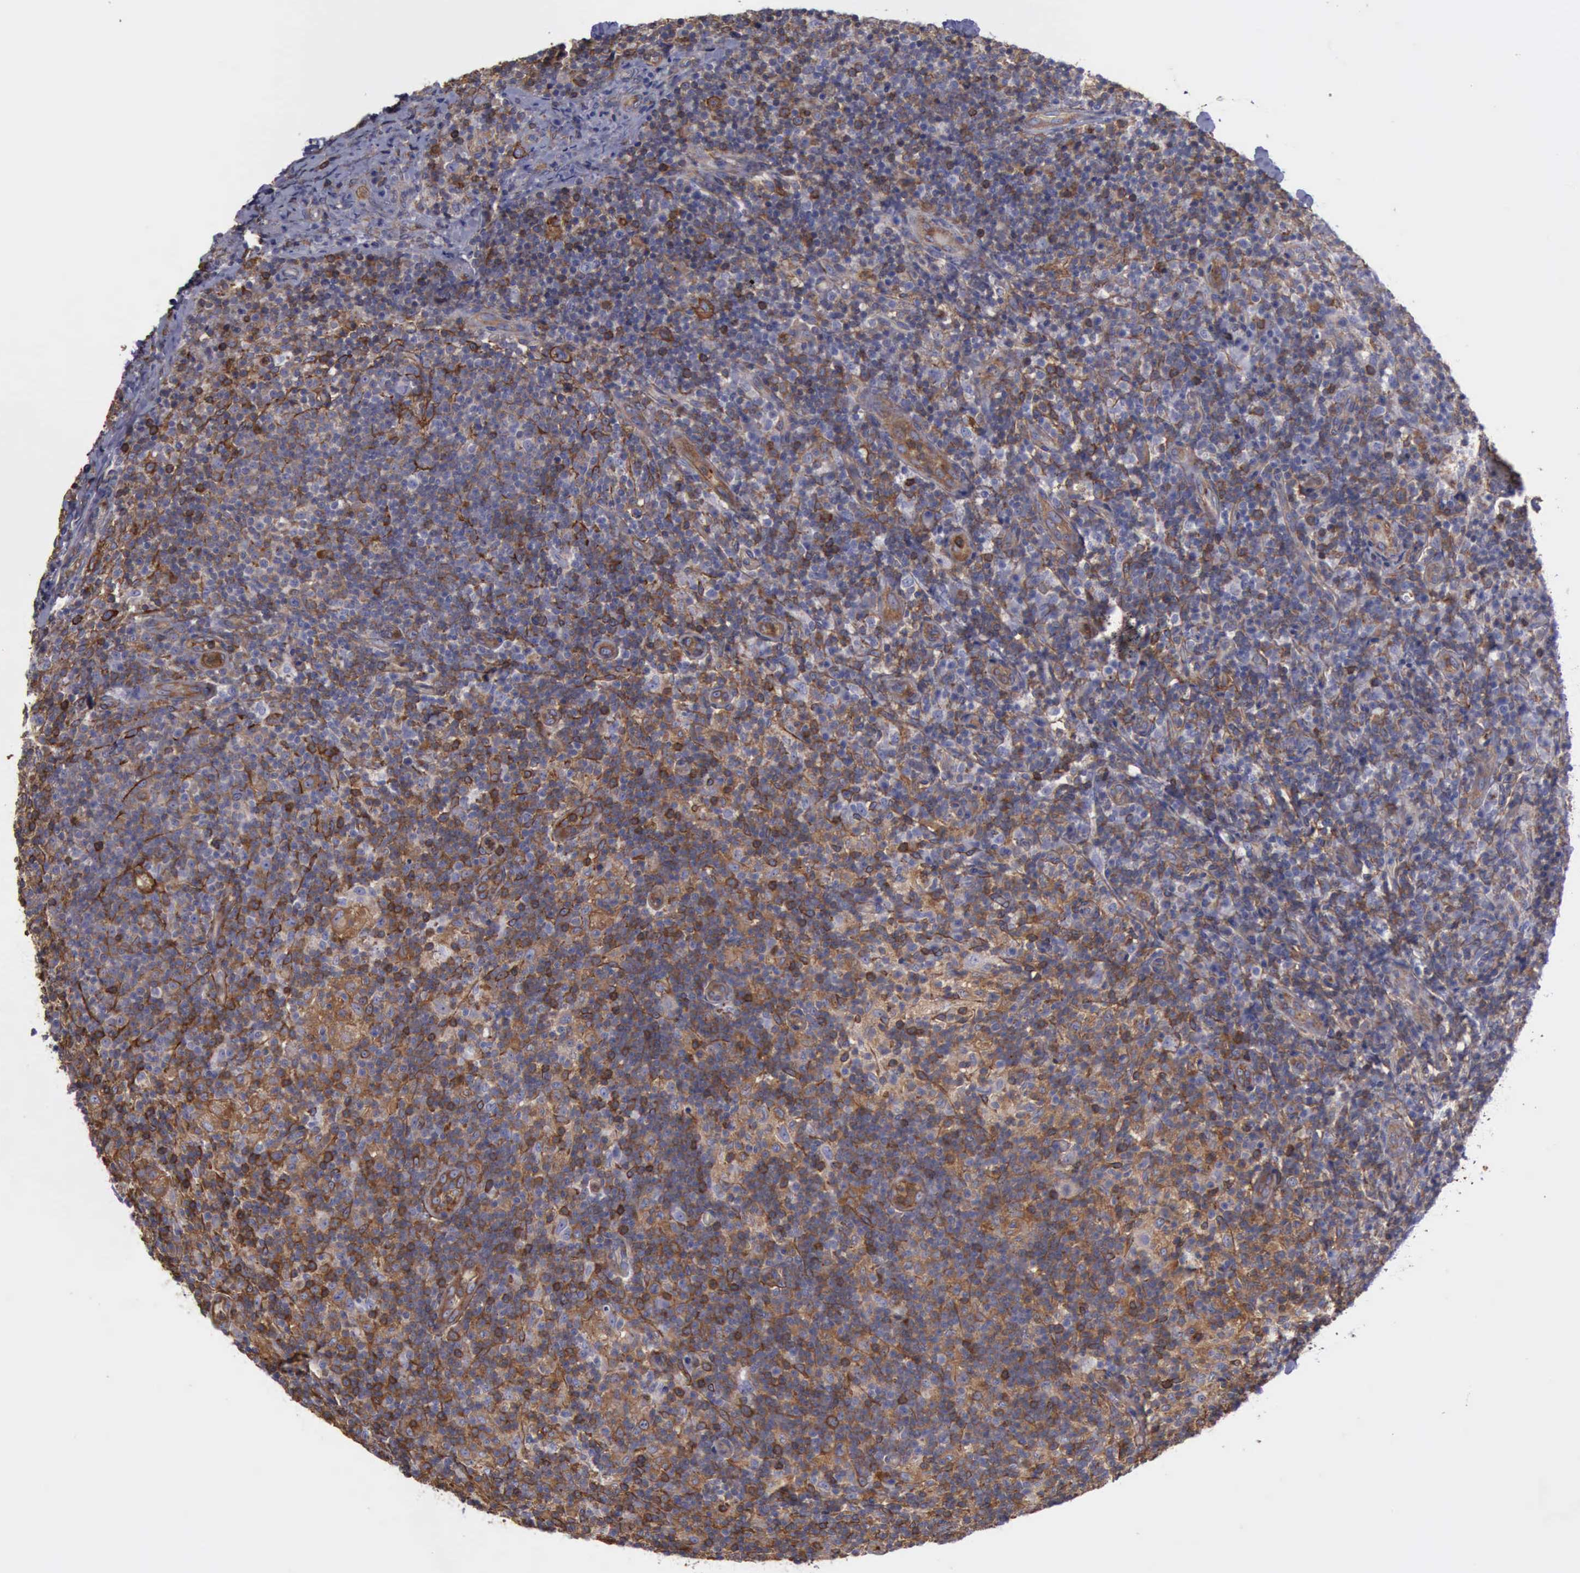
{"staining": {"intensity": "strong", "quantity": "<25%", "location": "cytoplasmic/membranous"}, "tissue": "lymph node", "cell_type": "Non-germinal center cells", "image_type": "normal", "snomed": [{"axis": "morphology", "description": "Normal tissue, NOS"}, {"axis": "morphology", "description": "Inflammation, NOS"}, {"axis": "topography", "description": "Lymph node"}], "caption": "Immunohistochemistry (IHC) of benign lymph node exhibits medium levels of strong cytoplasmic/membranous expression in approximately <25% of non-germinal center cells. The staining was performed using DAB to visualize the protein expression in brown, while the nuclei were stained in blue with hematoxylin (Magnification: 20x).", "gene": "FLNA", "patient": {"sex": "male", "age": 46}}